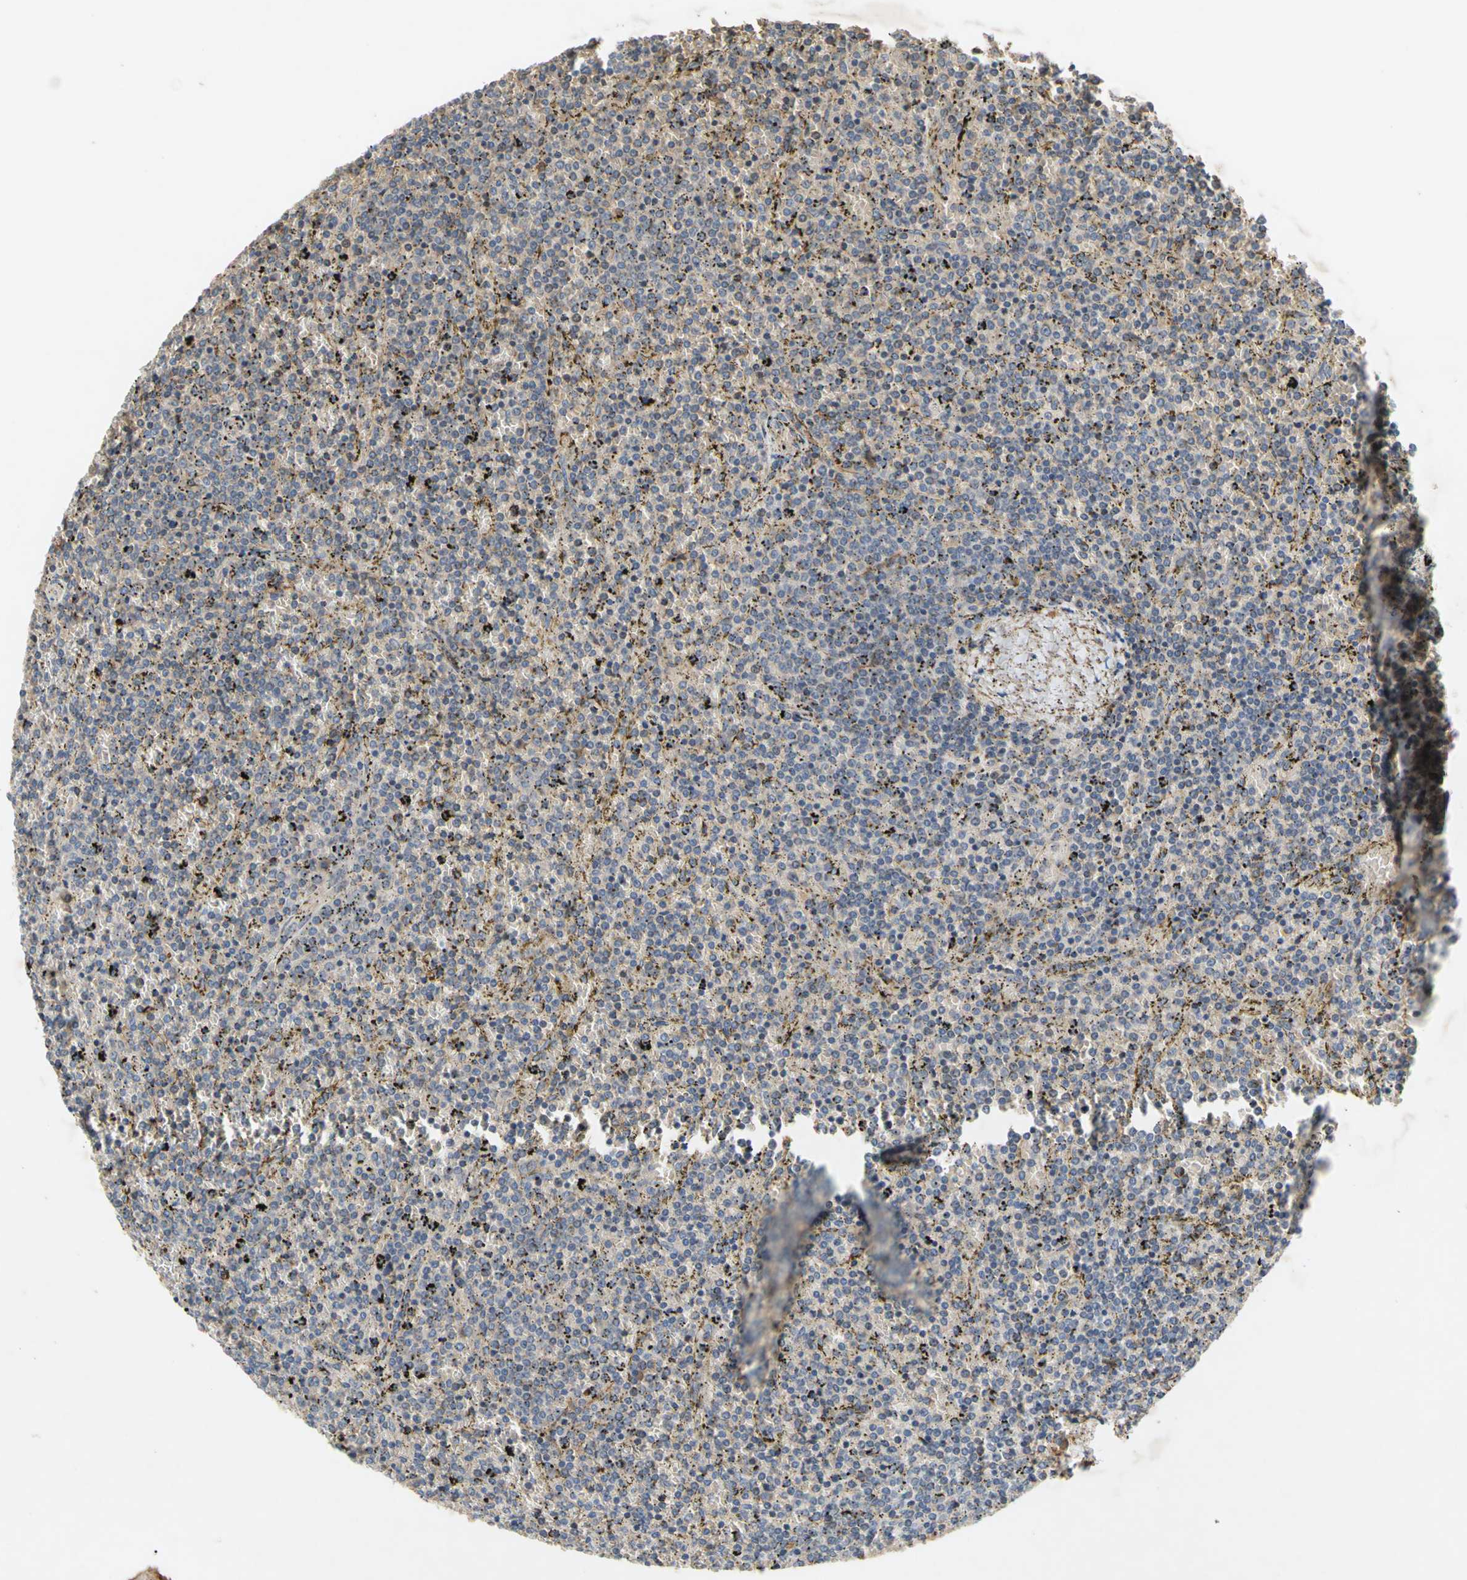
{"staining": {"intensity": "weak", "quantity": ">75%", "location": "cytoplasmic/membranous"}, "tissue": "lymphoma", "cell_type": "Tumor cells", "image_type": "cancer", "snomed": [{"axis": "morphology", "description": "Malignant lymphoma, non-Hodgkin's type, Low grade"}, {"axis": "topography", "description": "Spleen"}], "caption": "Immunohistochemical staining of lymphoma demonstrates weak cytoplasmic/membranous protein expression in about >75% of tumor cells.", "gene": "PARD6A", "patient": {"sex": "female", "age": 77}}